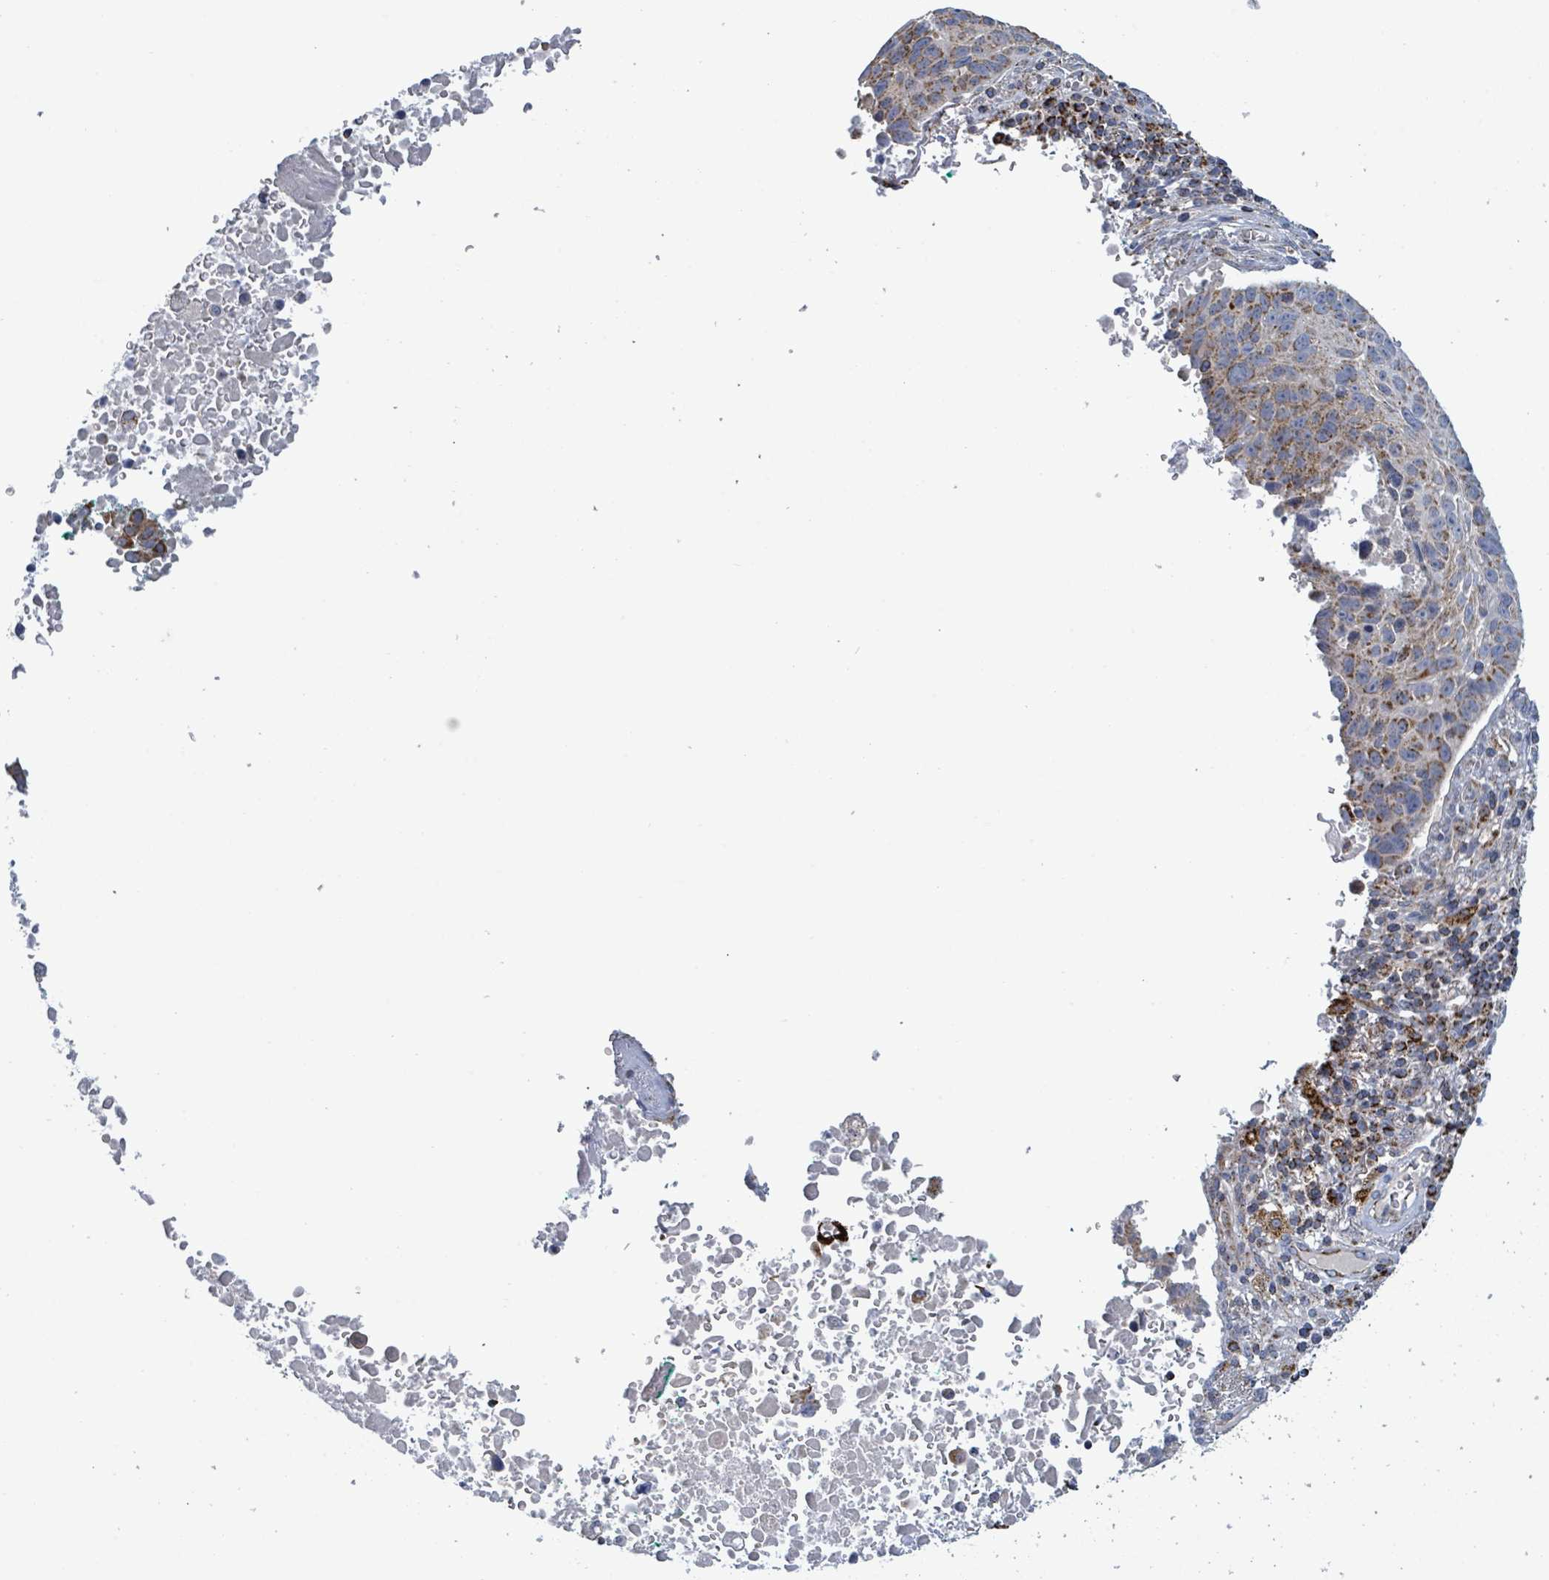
{"staining": {"intensity": "moderate", "quantity": "25%-75%", "location": "cytoplasmic/membranous"}, "tissue": "lung cancer", "cell_type": "Tumor cells", "image_type": "cancer", "snomed": [{"axis": "morphology", "description": "Squamous cell carcinoma, NOS"}, {"axis": "topography", "description": "Lung"}], "caption": "Immunohistochemical staining of lung cancer exhibits medium levels of moderate cytoplasmic/membranous protein expression in approximately 25%-75% of tumor cells.", "gene": "SUCLG2", "patient": {"sex": "male", "age": 66}}